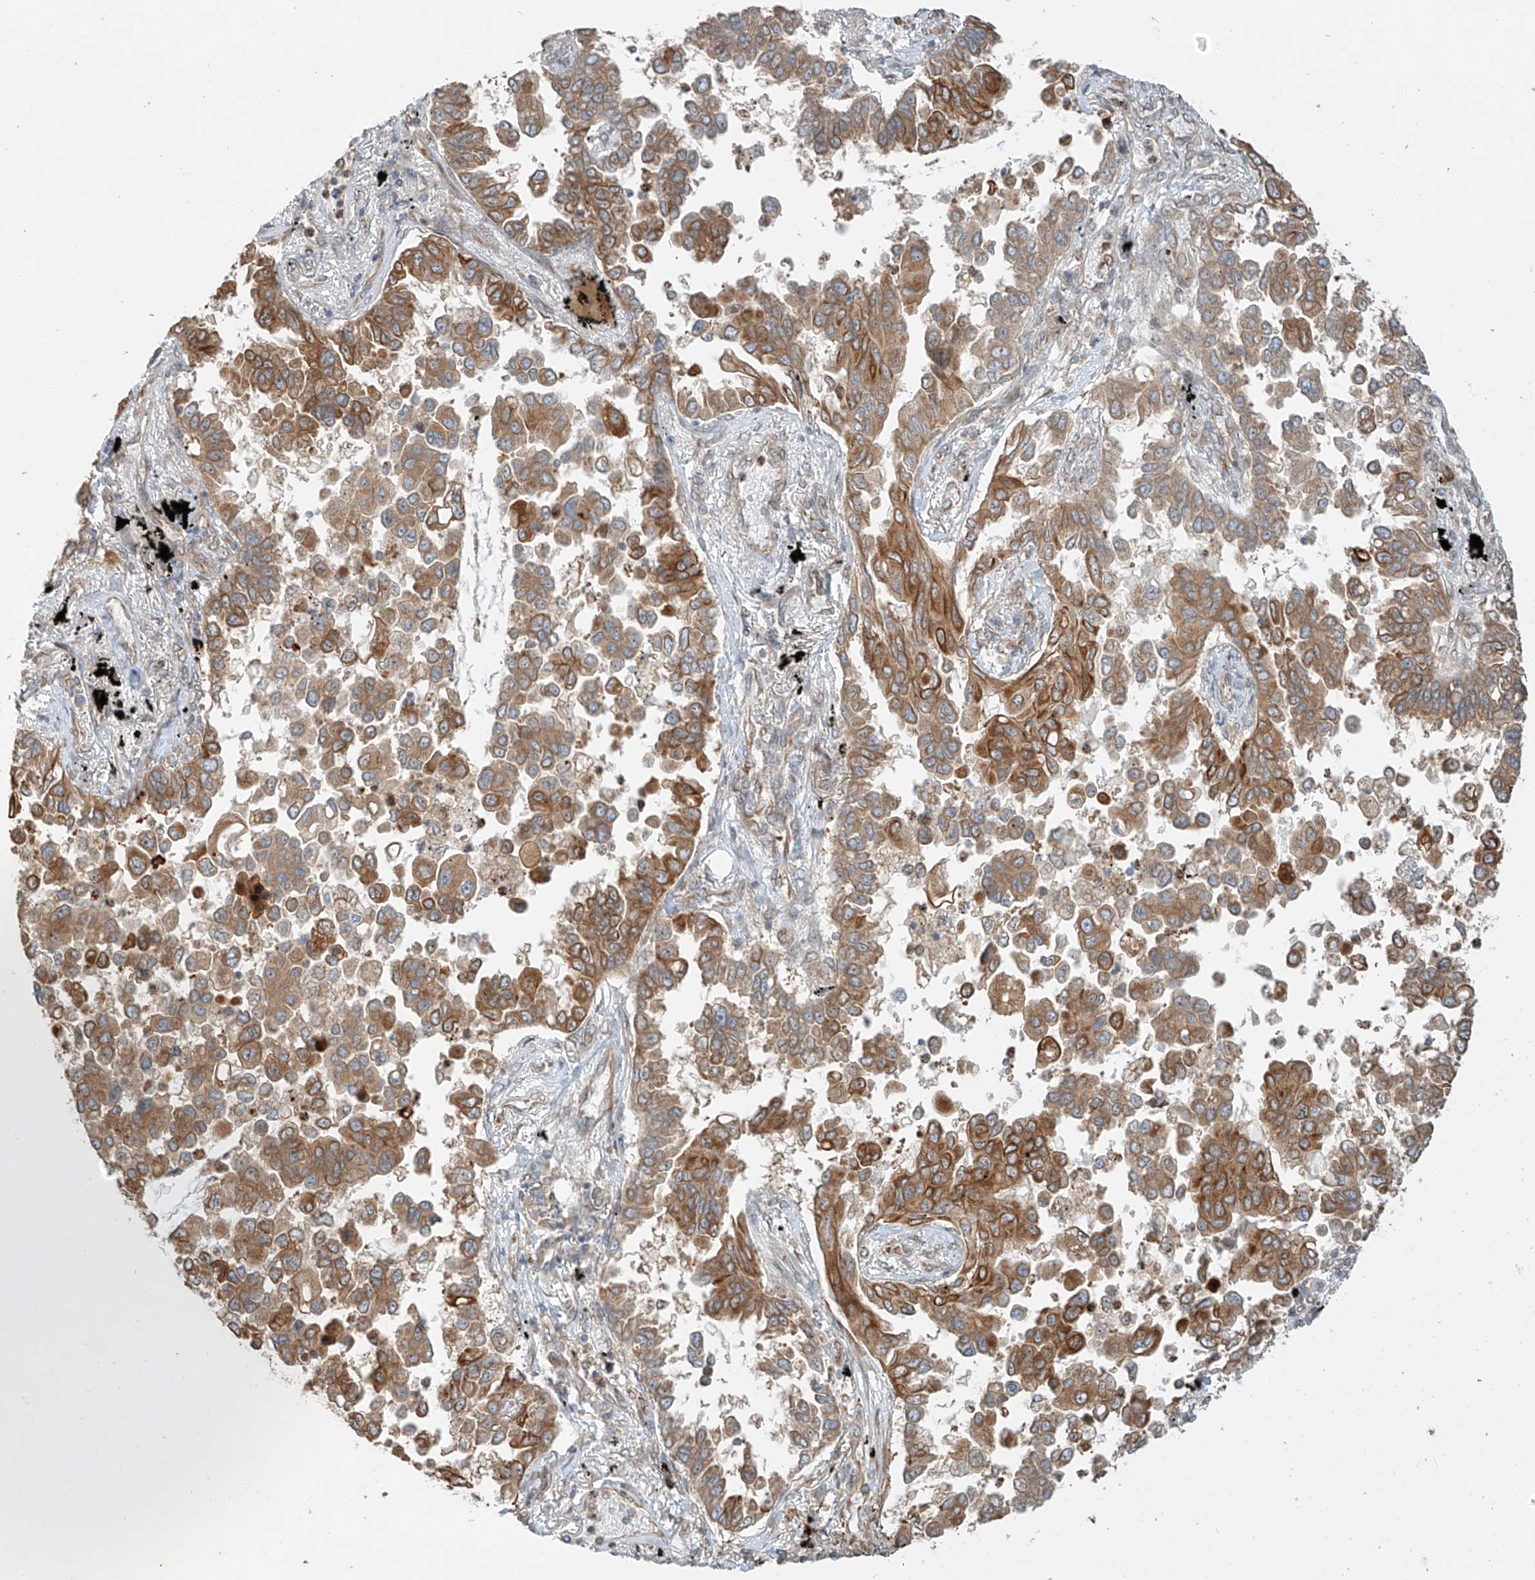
{"staining": {"intensity": "moderate", "quantity": ">75%", "location": "cytoplasmic/membranous"}, "tissue": "lung cancer", "cell_type": "Tumor cells", "image_type": "cancer", "snomed": [{"axis": "morphology", "description": "Adenocarcinoma, NOS"}, {"axis": "topography", "description": "Lung"}], "caption": "A histopathology image of lung cancer stained for a protein shows moderate cytoplasmic/membranous brown staining in tumor cells. (Brightfield microscopy of DAB IHC at high magnification).", "gene": "CEP162", "patient": {"sex": "female", "age": 67}}